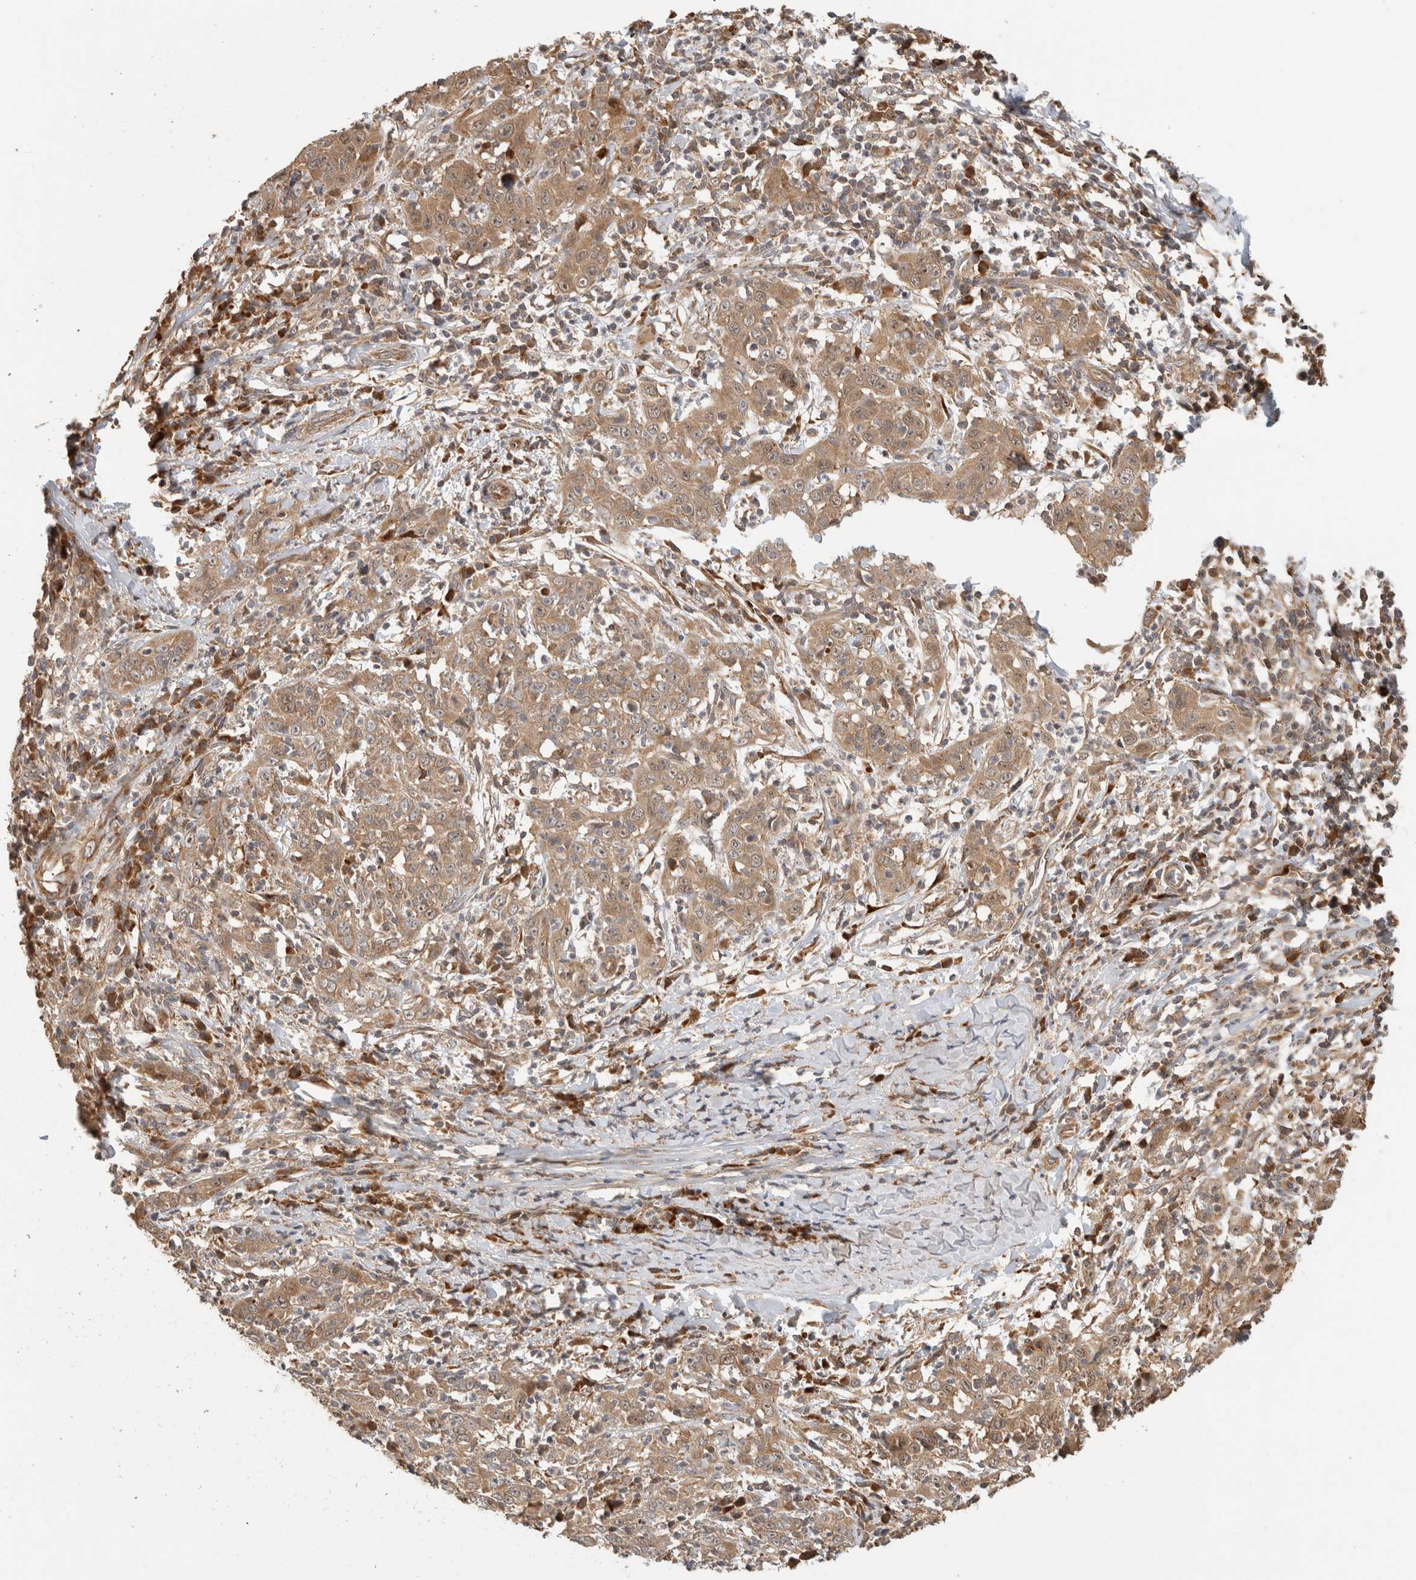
{"staining": {"intensity": "moderate", "quantity": ">75%", "location": "cytoplasmic/membranous"}, "tissue": "cervical cancer", "cell_type": "Tumor cells", "image_type": "cancer", "snomed": [{"axis": "morphology", "description": "Squamous cell carcinoma, NOS"}, {"axis": "topography", "description": "Cervix"}], "caption": "Cervical squamous cell carcinoma stained with DAB (3,3'-diaminobenzidine) IHC demonstrates medium levels of moderate cytoplasmic/membranous staining in approximately >75% of tumor cells.", "gene": "PCDHB15", "patient": {"sex": "female", "age": 46}}